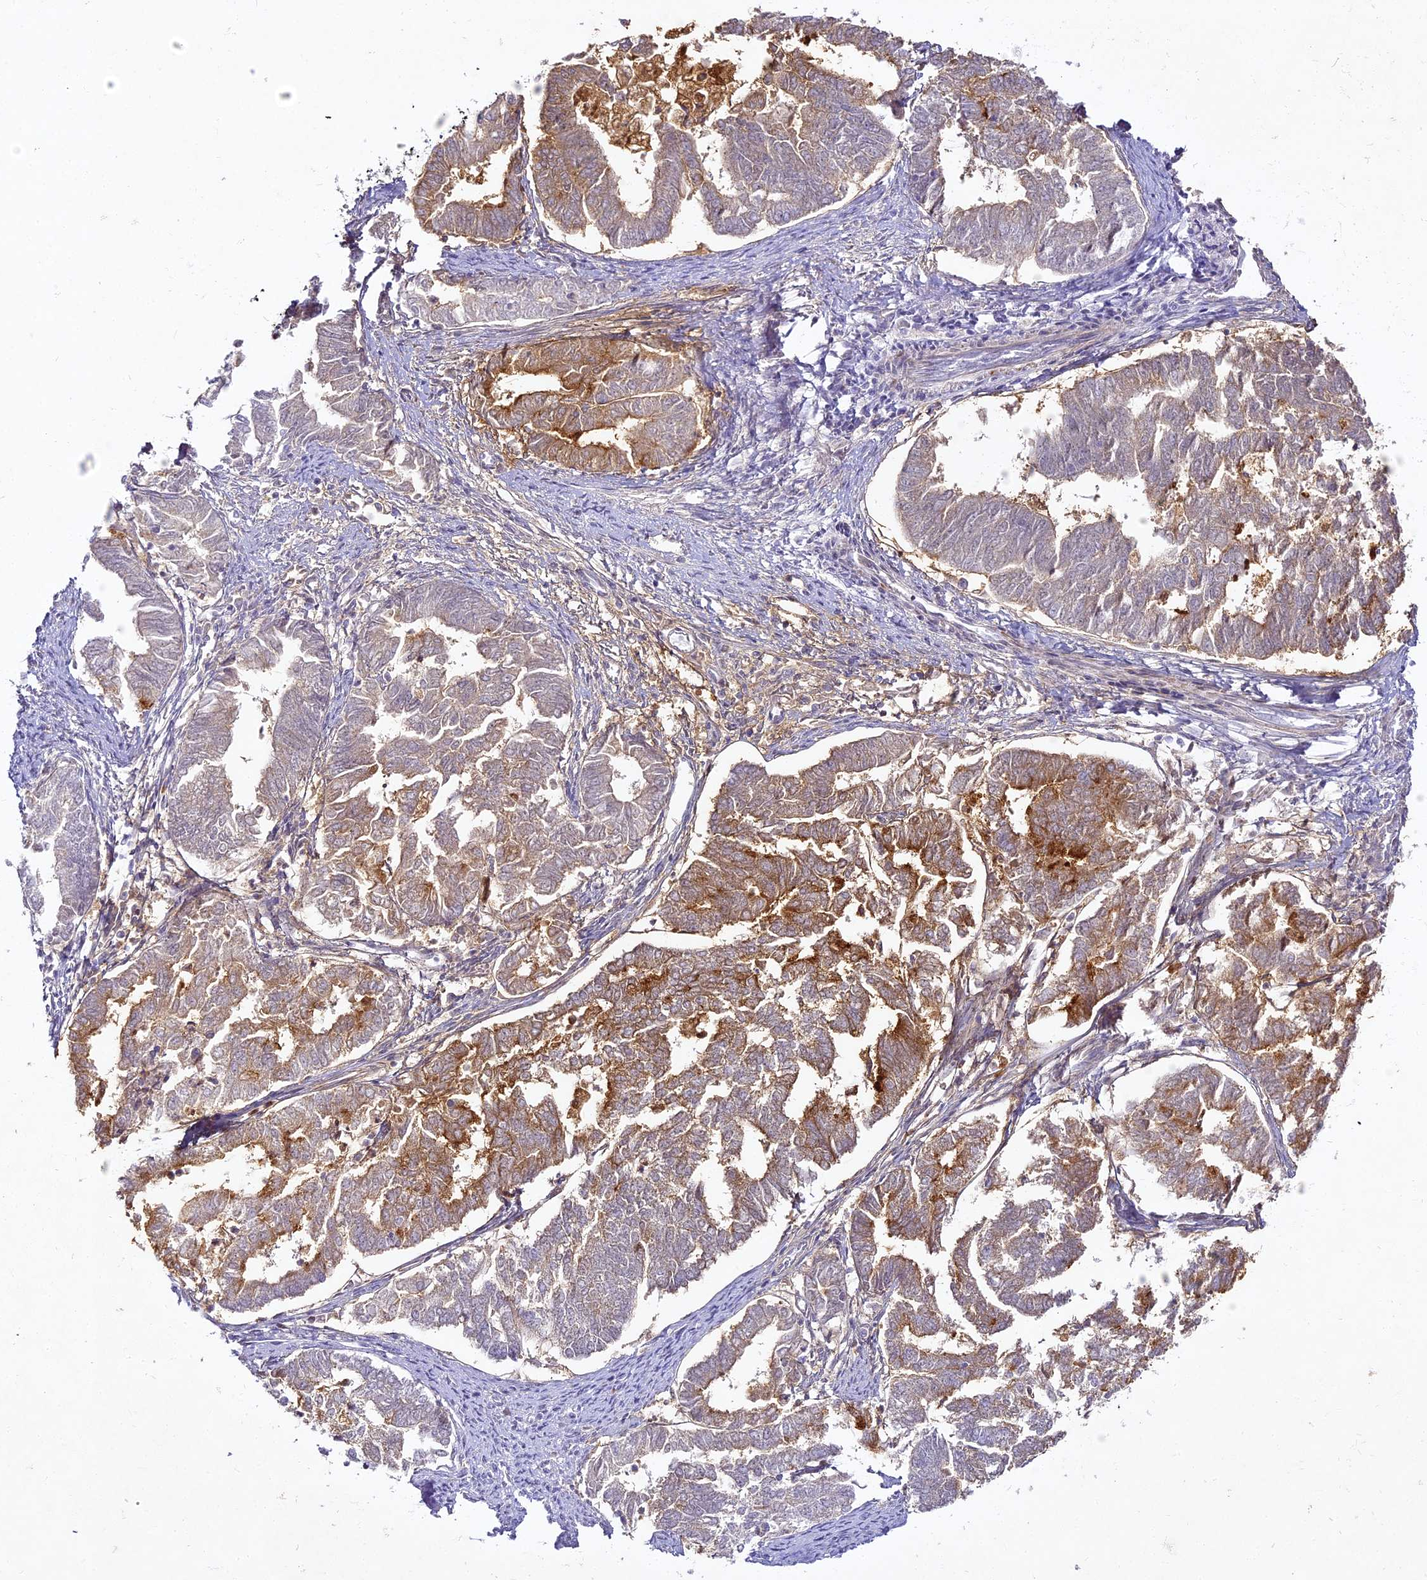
{"staining": {"intensity": "strong", "quantity": "25%-75%", "location": "cytoplasmic/membranous"}, "tissue": "endometrial cancer", "cell_type": "Tumor cells", "image_type": "cancer", "snomed": [{"axis": "morphology", "description": "Adenocarcinoma, NOS"}, {"axis": "topography", "description": "Endometrium"}], "caption": "The histopathology image demonstrates a brown stain indicating the presence of a protein in the cytoplasmic/membranous of tumor cells in adenocarcinoma (endometrial).", "gene": "ALPG", "patient": {"sex": "female", "age": 79}}